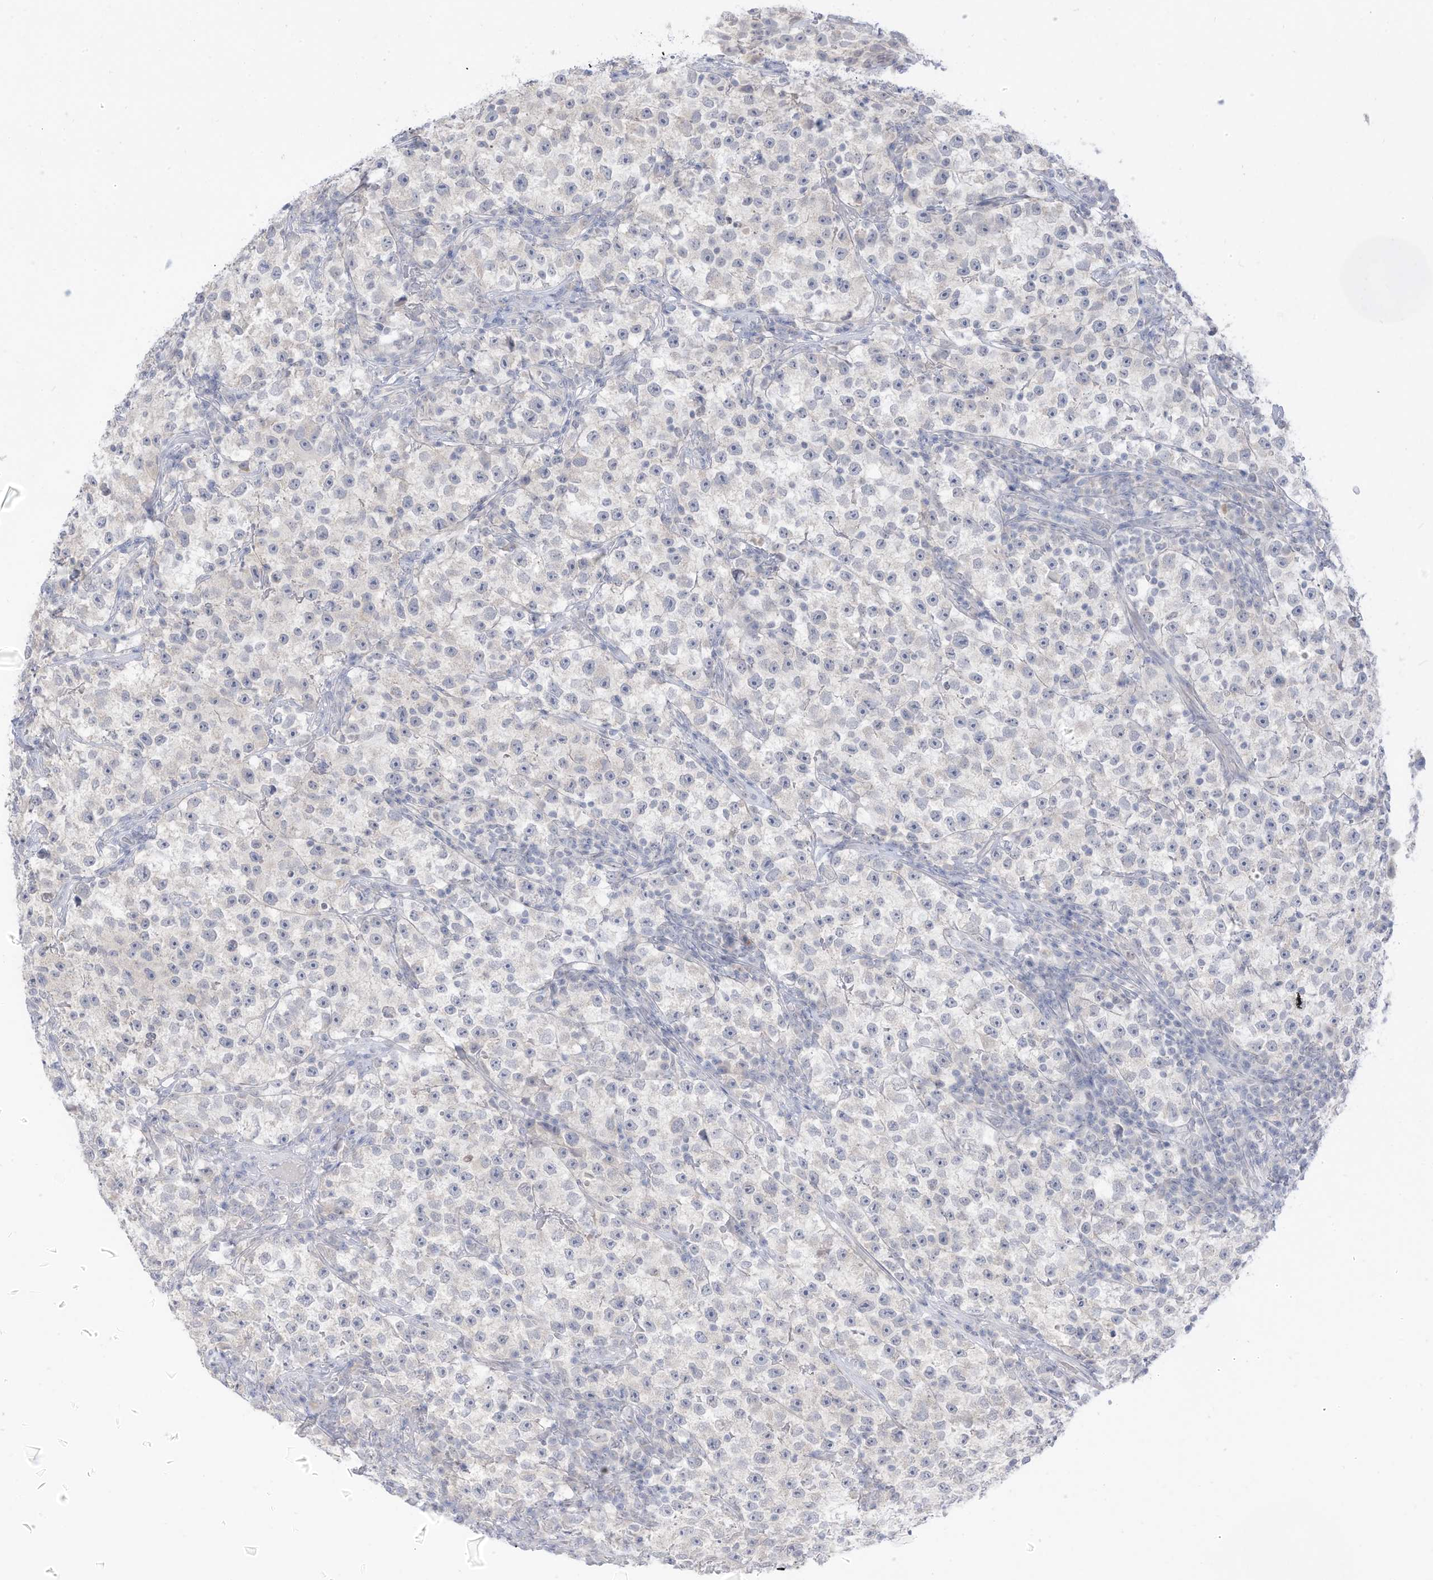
{"staining": {"intensity": "negative", "quantity": "none", "location": "none"}, "tissue": "testis cancer", "cell_type": "Tumor cells", "image_type": "cancer", "snomed": [{"axis": "morphology", "description": "Seminoma, NOS"}, {"axis": "topography", "description": "Testis"}], "caption": "This is a photomicrograph of immunohistochemistry (IHC) staining of testis cancer (seminoma), which shows no staining in tumor cells.", "gene": "OGT", "patient": {"sex": "male", "age": 22}}